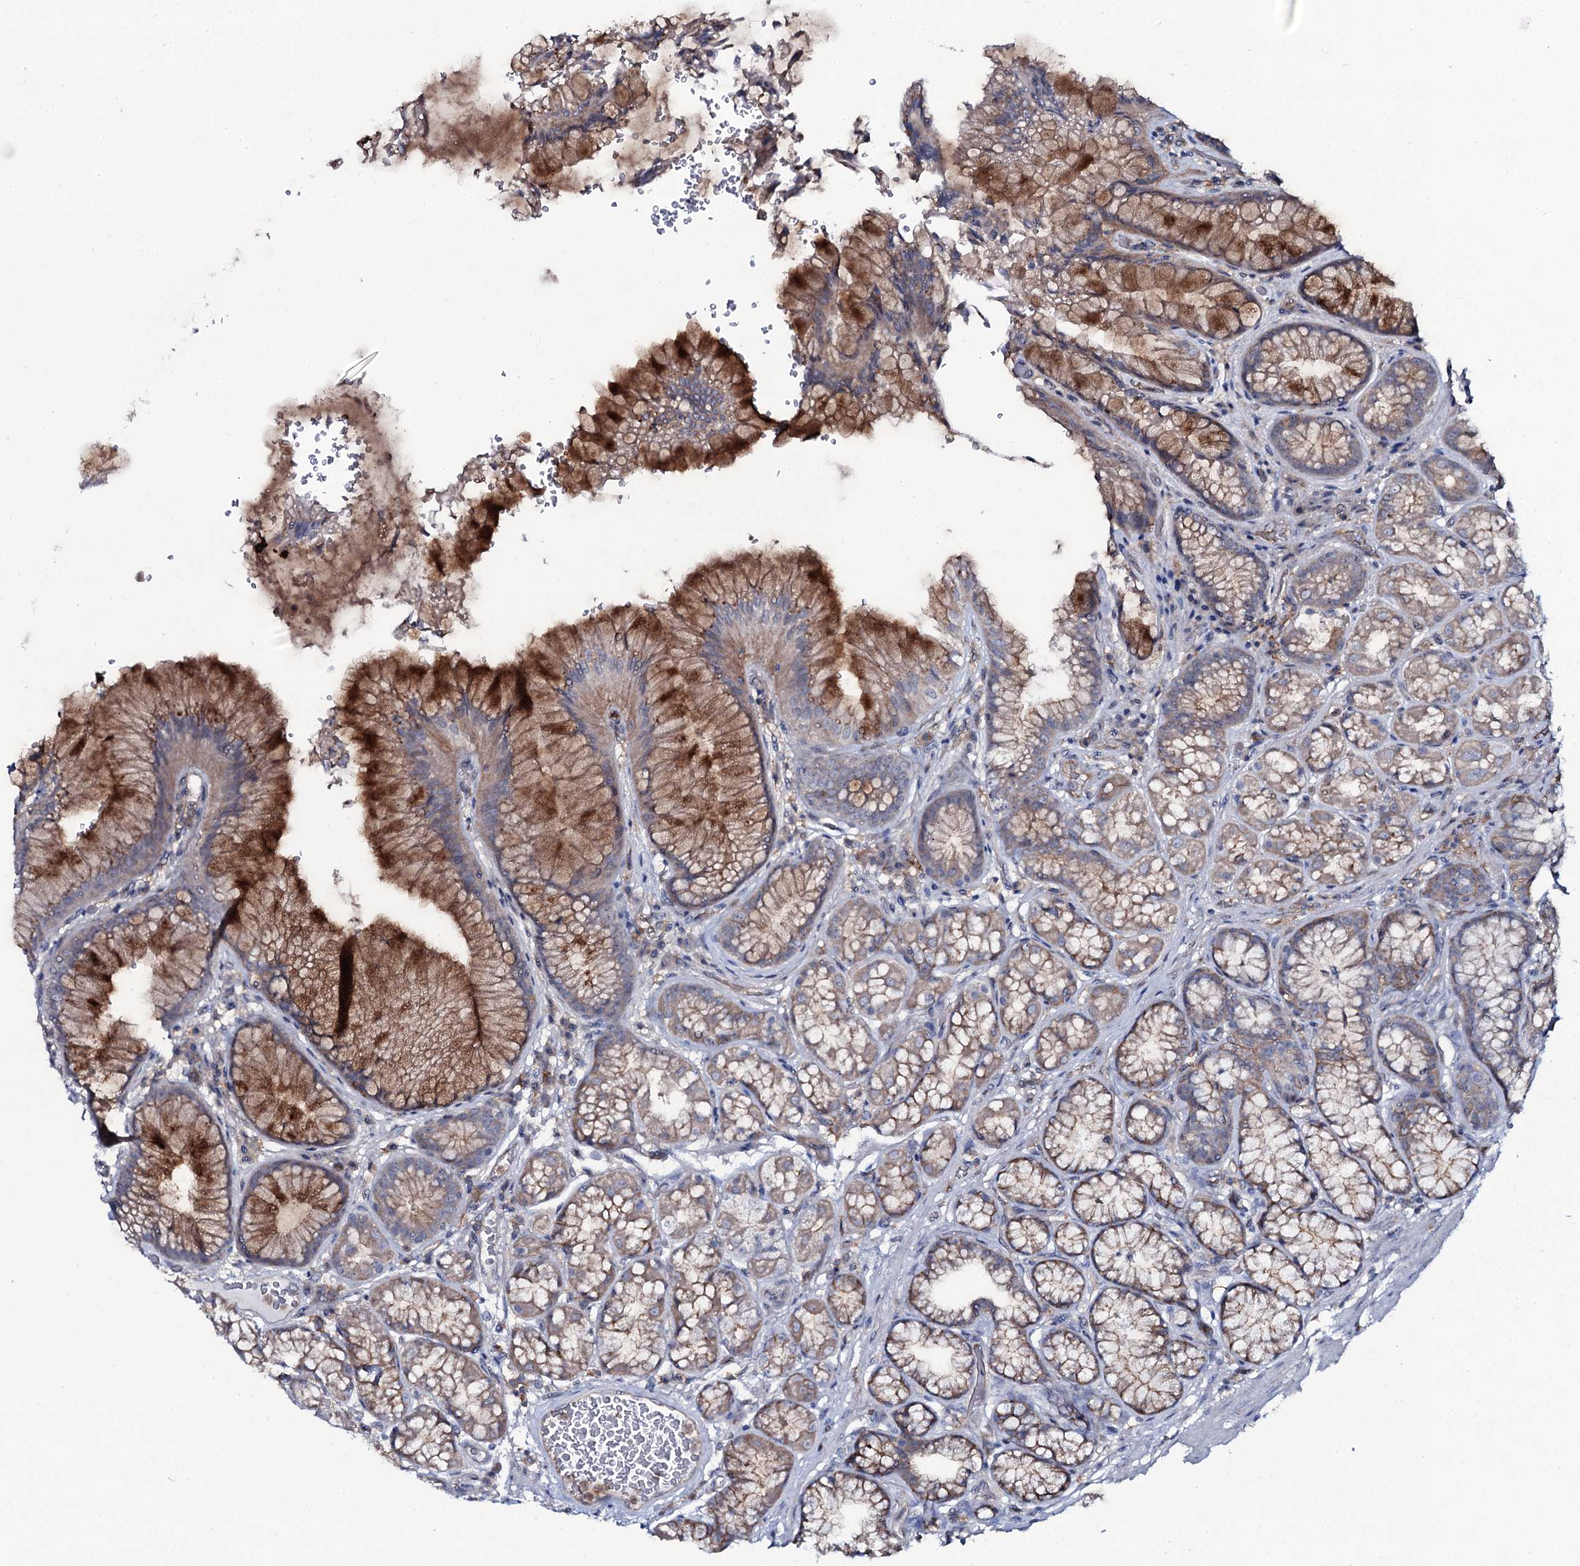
{"staining": {"intensity": "strong", "quantity": "<25%", "location": "cytoplasmic/membranous"}, "tissue": "stomach", "cell_type": "Glandular cells", "image_type": "normal", "snomed": [{"axis": "morphology", "description": "Normal tissue, NOS"}, {"axis": "topography", "description": "Stomach"}], "caption": "Stomach stained with a brown dye reveals strong cytoplasmic/membranous positive staining in approximately <25% of glandular cells.", "gene": "SNAP23", "patient": {"sex": "male", "age": 63}}